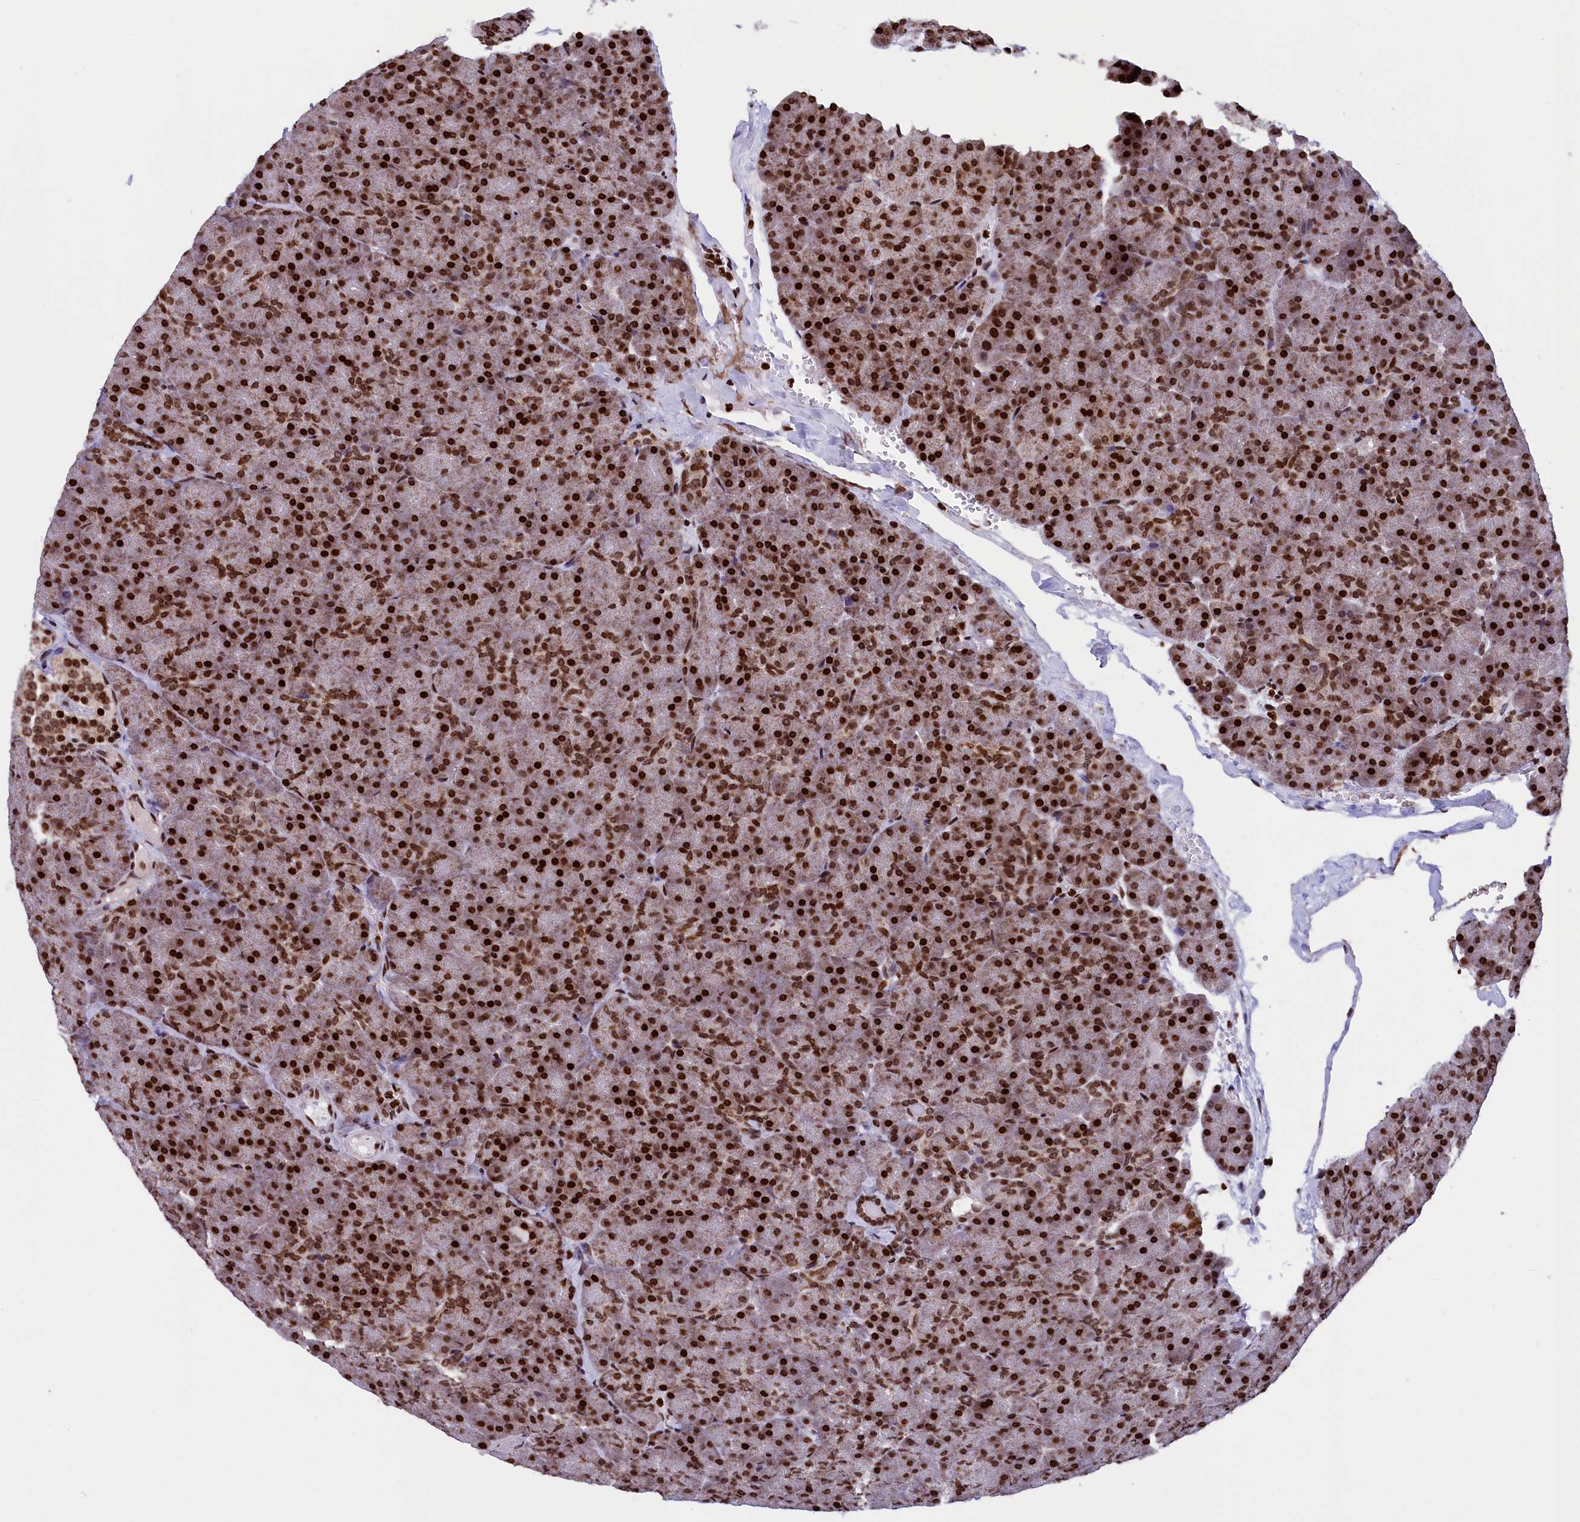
{"staining": {"intensity": "strong", "quantity": ">75%", "location": "nuclear"}, "tissue": "pancreas", "cell_type": "Exocrine glandular cells", "image_type": "normal", "snomed": [{"axis": "morphology", "description": "Normal tissue, NOS"}, {"axis": "topography", "description": "Pancreas"}], "caption": "Immunohistochemical staining of unremarkable pancreas demonstrates >75% levels of strong nuclear protein positivity in approximately >75% of exocrine glandular cells. (IHC, brightfield microscopy, high magnification).", "gene": "TIMM29", "patient": {"sex": "male", "age": 36}}